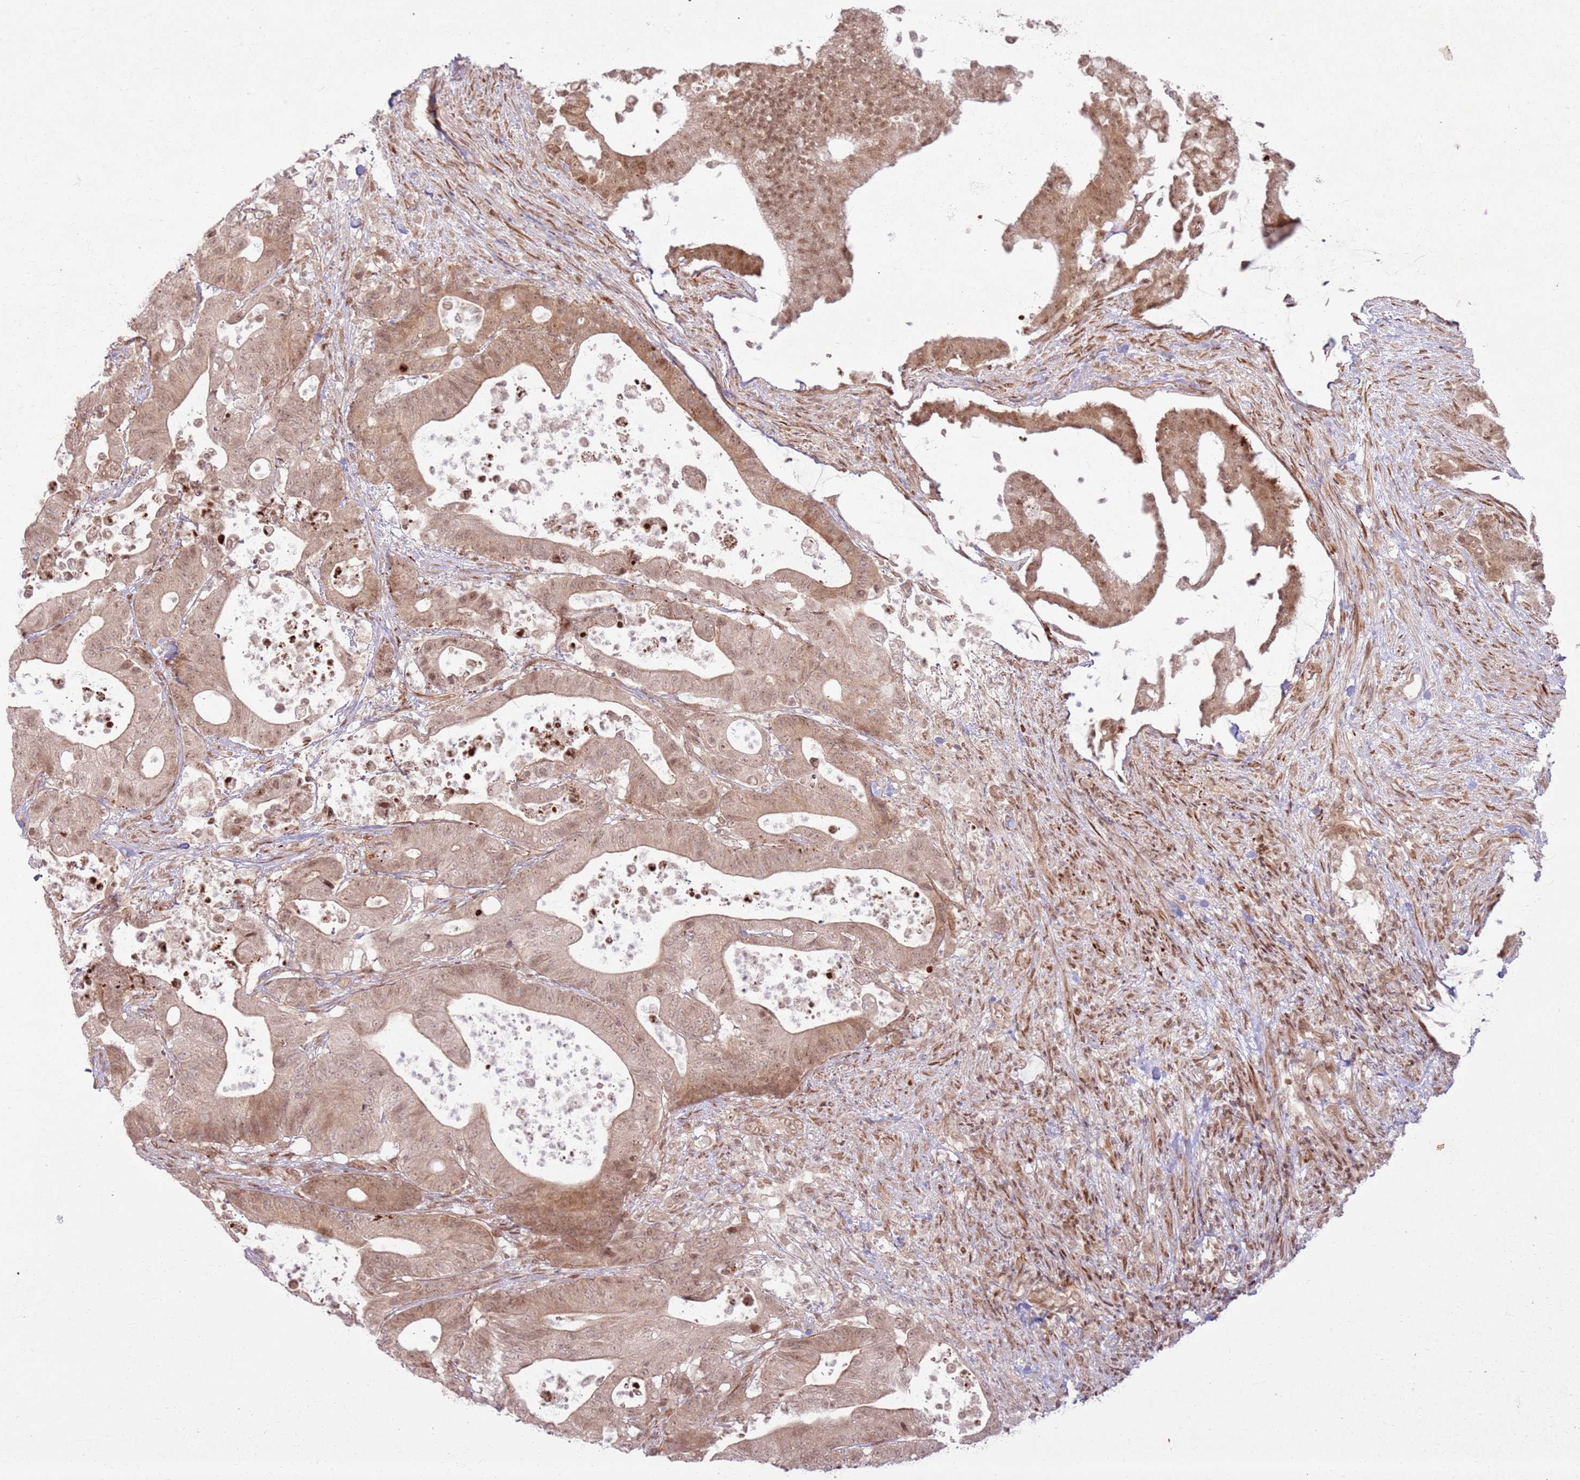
{"staining": {"intensity": "moderate", "quantity": ">75%", "location": "cytoplasmic/membranous,nuclear"}, "tissue": "colorectal cancer", "cell_type": "Tumor cells", "image_type": "cancer", "snomed": [{"axis": "morphology", "description": "Adenocarcinoma, NOS"}, {"axis": "topography", "description": "Colon"}], "caption": "DAB immunohistochemical staining of human colorectal cancer reveals moderate cytoplasmic/membranous and nuclear protein positivity in approximately >75% of tumor cells.", "gene": "KLHL36", "patient": {"sex": "female", "age": 84}}